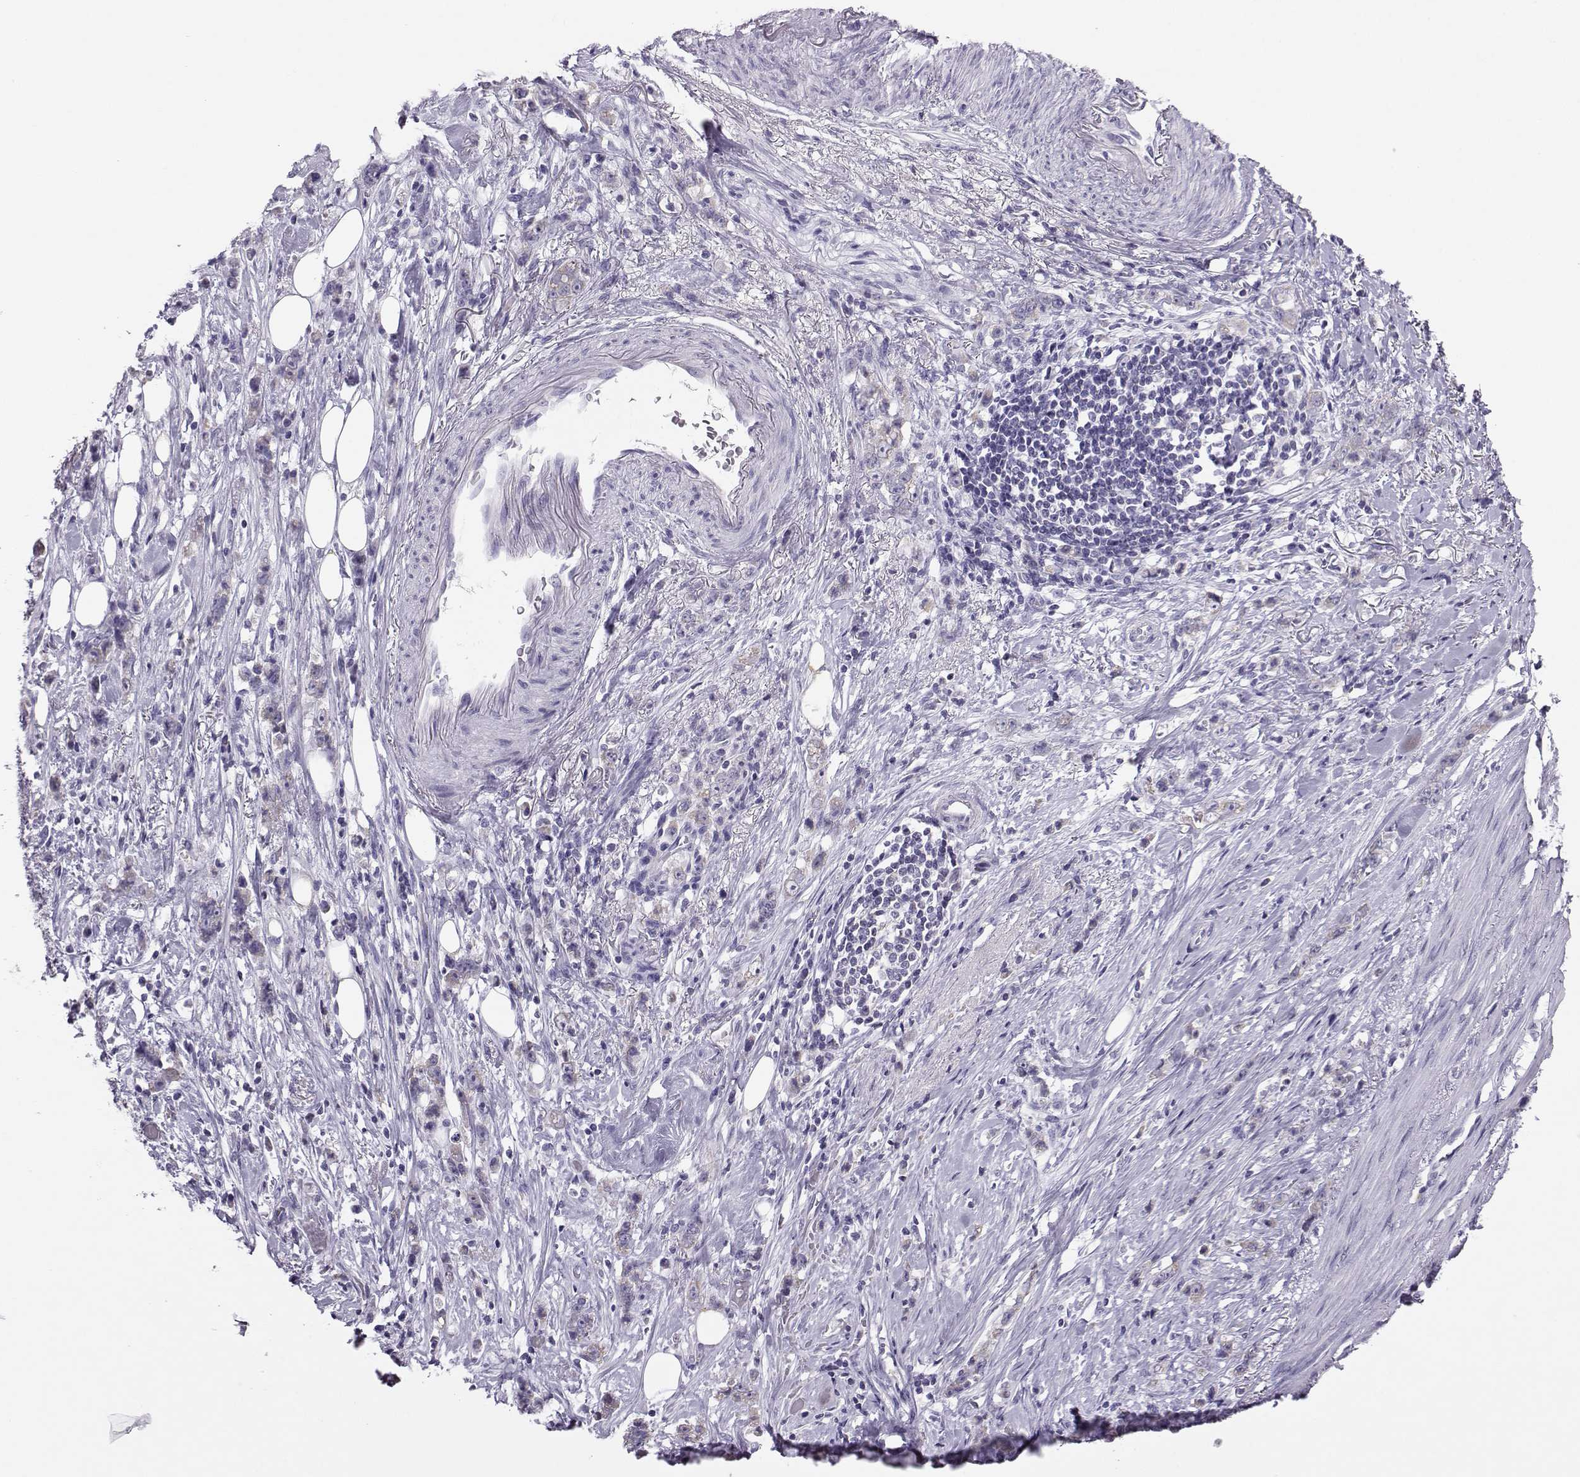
{"staining": {"intensity": "weak", "quantity": "<25%", "location": "cytoplasmic/membranous"}, "tissue": "stomach cancer", "cell_type": "Tumor cells", "image_type": "cancer", "snomed": [{"axis": "morphology", "description": "Adenocarcinoma, NOS"}, {"axis": "topography", "description": "Stomach, lower"}], "caption": "This is an immunohistochemistry photomicrograph of human stomach adenocarcinoma. There is no positivity in tumor cells.", "gene": "AVP", "patient": {"sex": "male", "age": 88}}